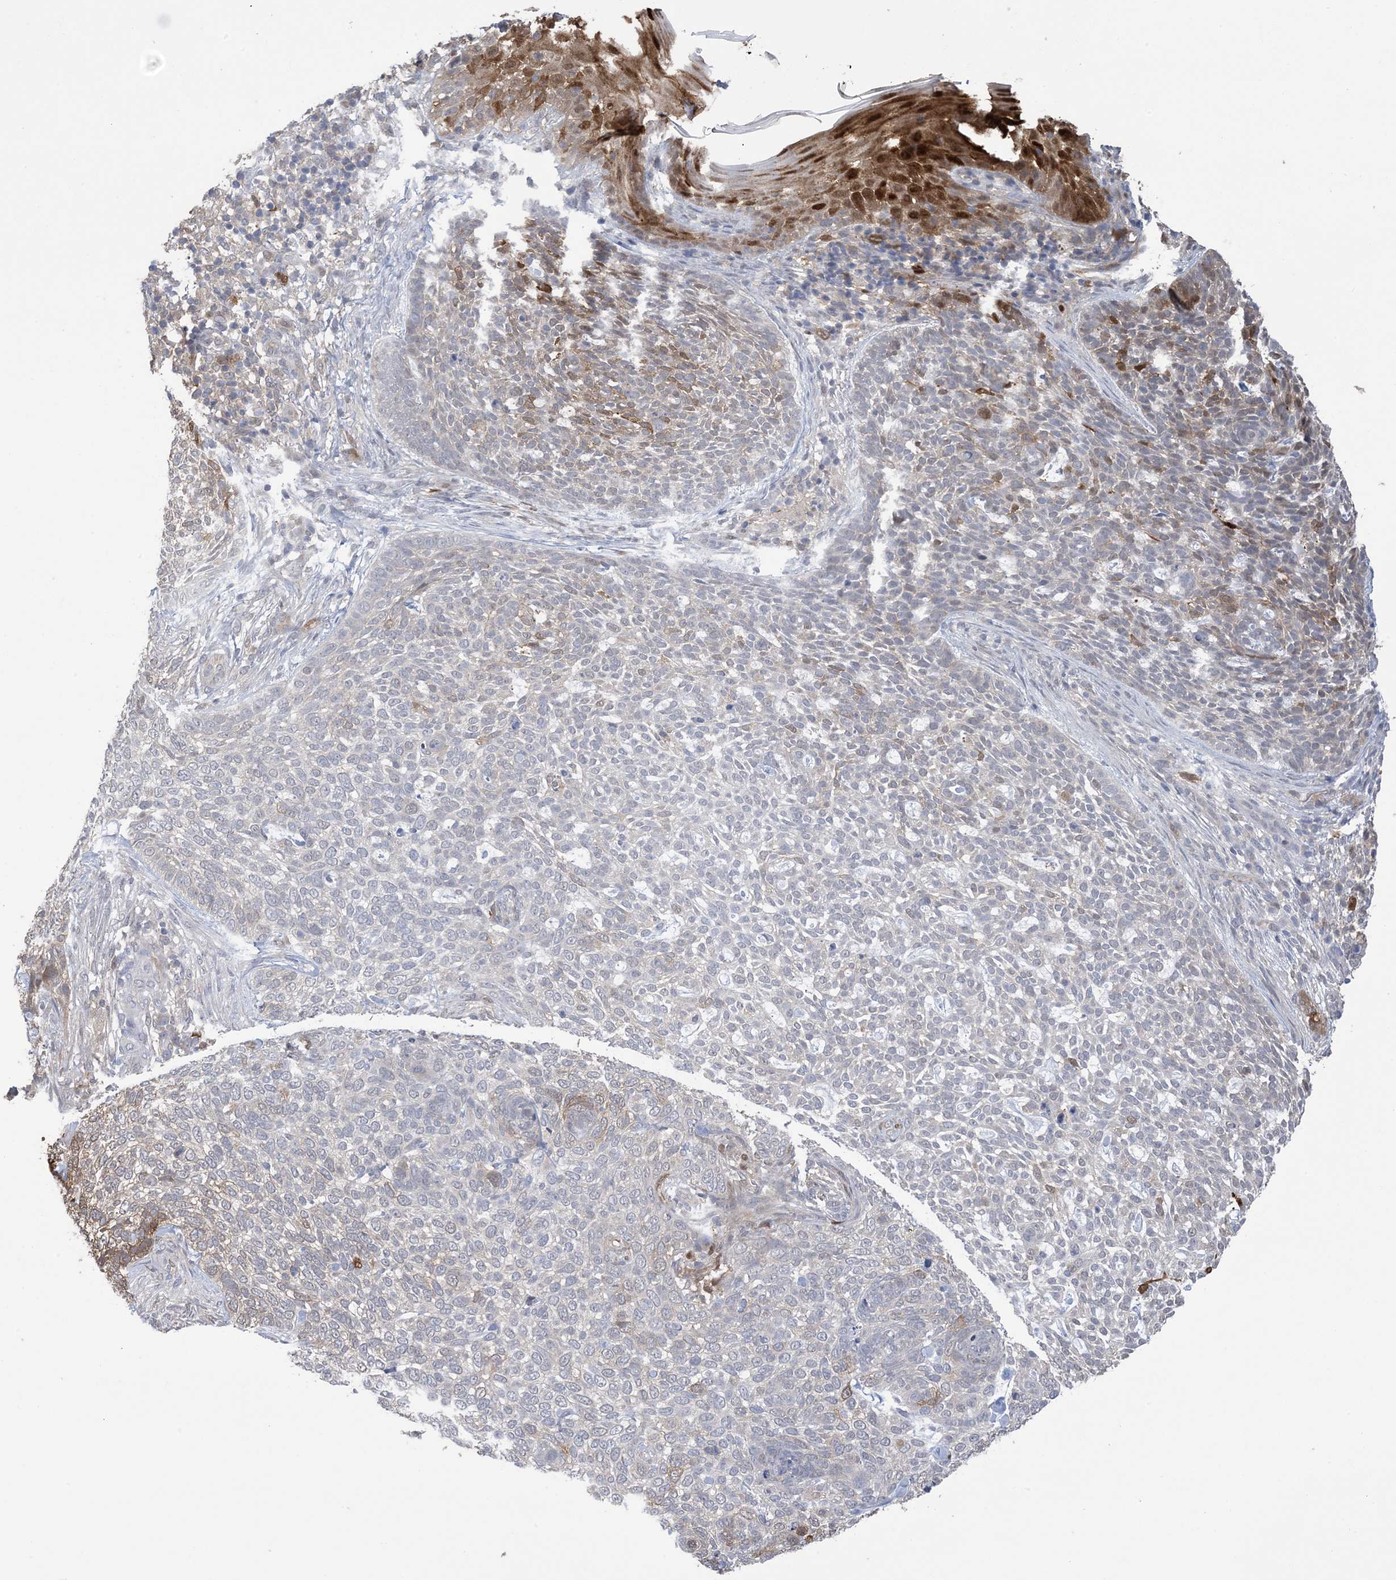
{"staining": {"intensity": "negative", "quantity": "none", "location": "none"}, "tissue": "skin cancer", "cell_type": "Tumor cells", "image_type": "cancer", "snomed": [{"axis": "morphology", "description": "Basal cell carcinoma"}, {"axis": "topography", "description": "Skin"}], "caption": "Immunohistochemistry histopathology image of human skin cancer stained for a protein (brown), which reveals no staining in tumor cells.", "gene": "HMGCS1", "patient": {"sex": "female", "age": 64}}